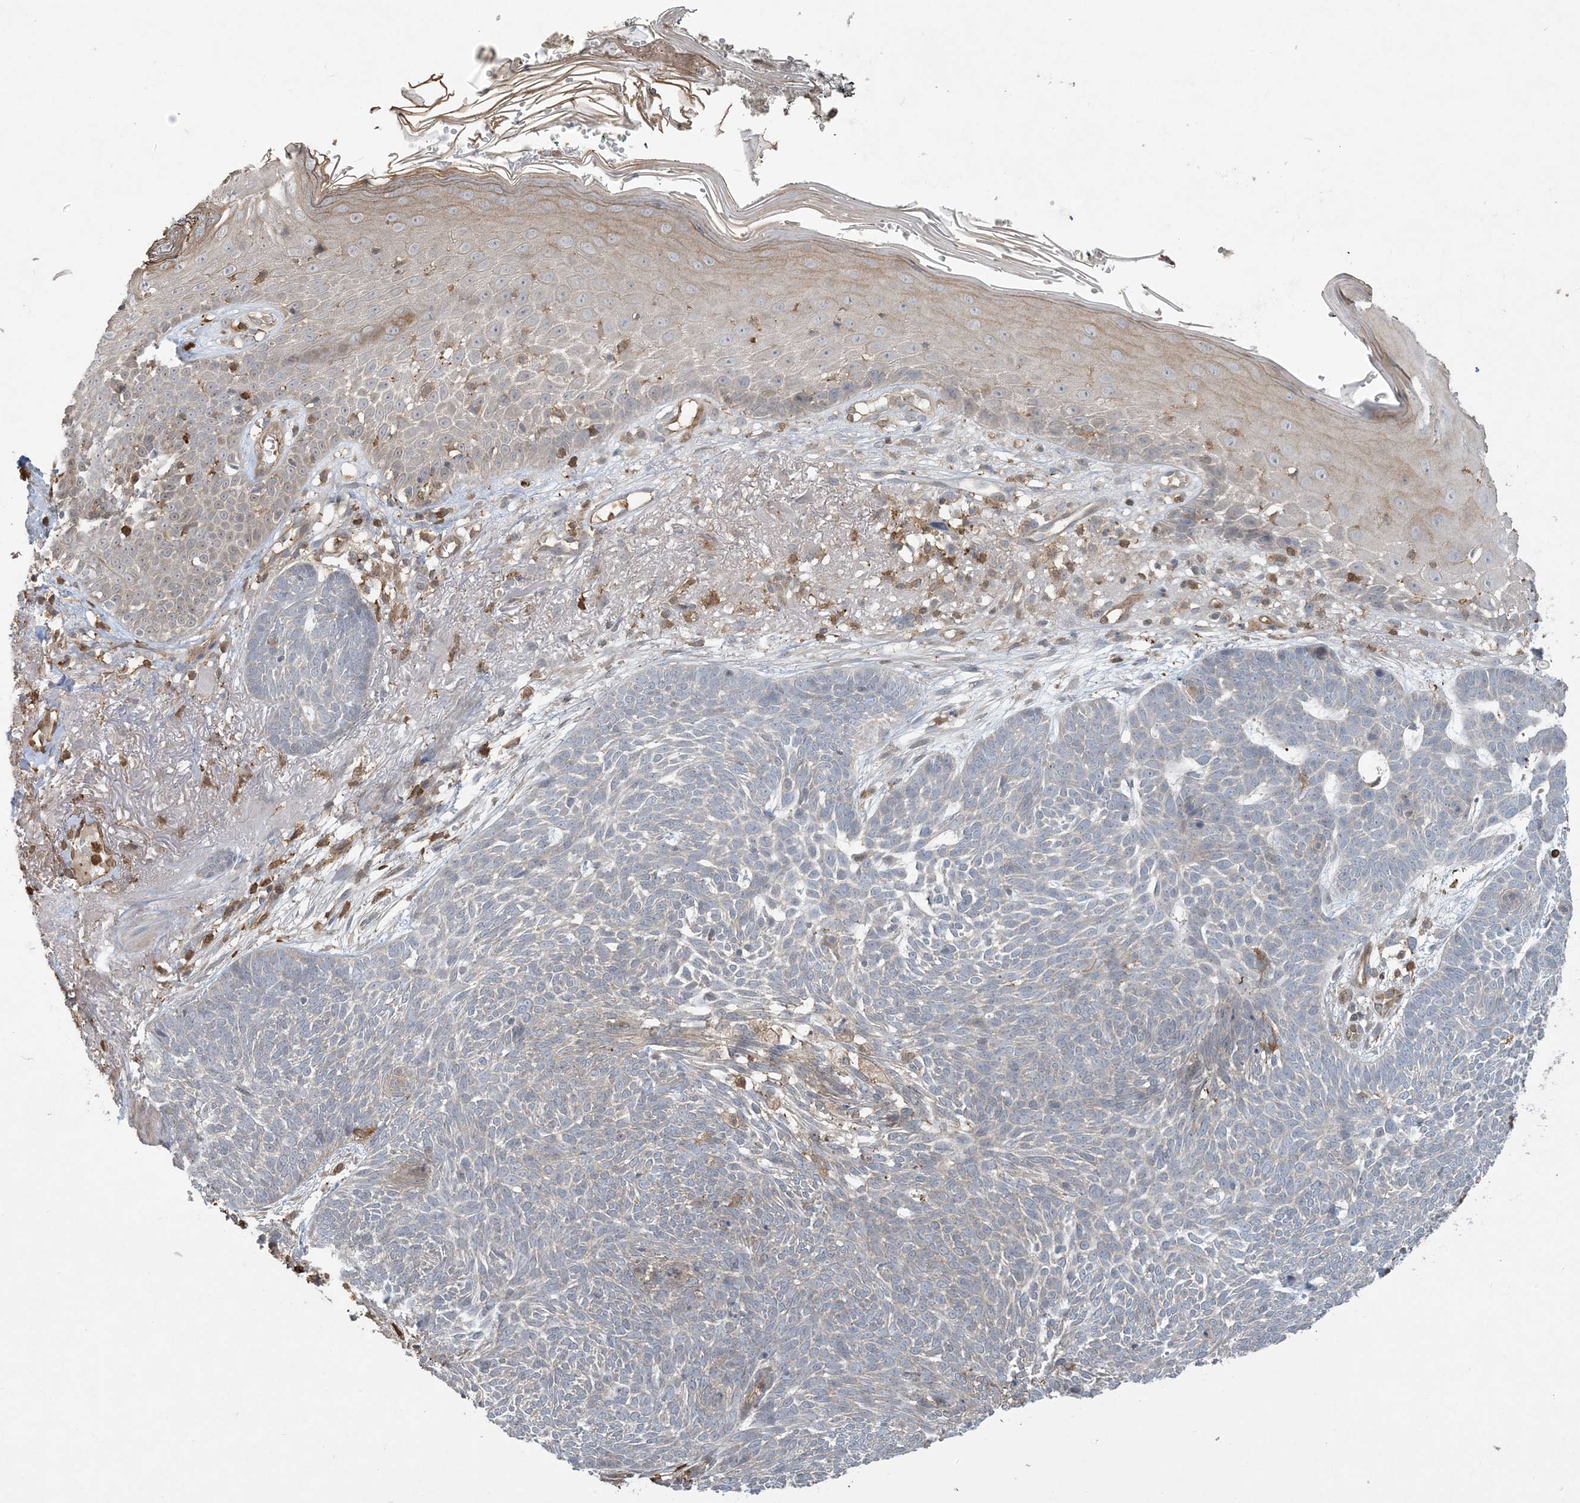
{"staining": {"intensity": "negative", "quantity": "none", "location": "none"}, "tissue": "skin cancer", "cell_type": "Tumor cells", "image_type": "cancer", "snomed": [{"axis": "morphology", "description": "Normal tissue, NOS"}, {"axis": "morphology", "description": "Basal cell carcinoma"}, {"axis": "topography", "description": "Skin"}], "caption": "Micrograph shows no significant protein positivity in tumor cells of basal cell carcinoma (skin). The staining was performed using DAB to visualize the protein expression in brown, while the nuclei were stained in blue with hematoxylin (Magnification: 20x).", "gene": "TMSB4X", "patient": {"sex": "male", "age": 64}}